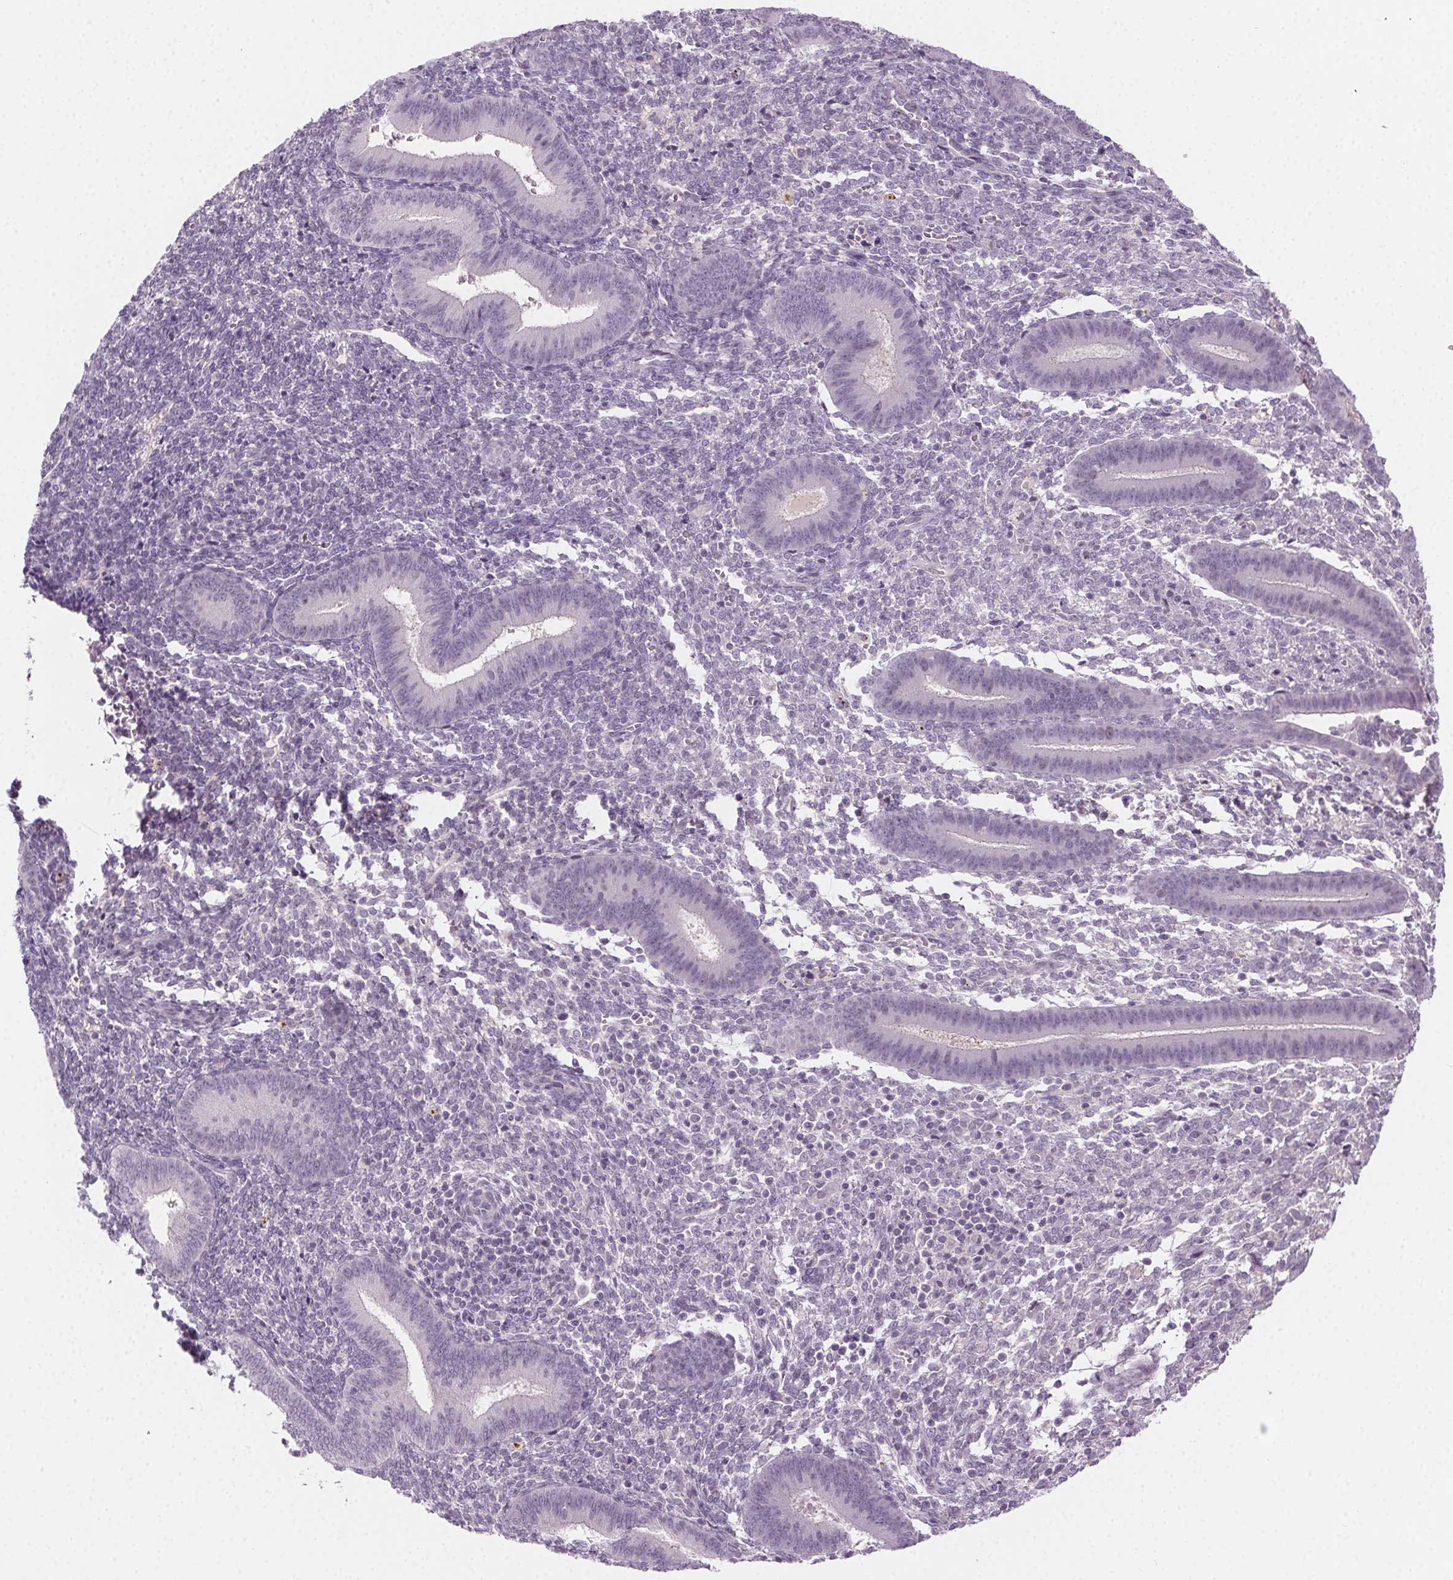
{"staining": {"intensity": "negative", "quantity": "none", "location": "none"}, "tissue": "endometrium", "cell_type": "Cells in endometrial stroma", "image_type": "normal", "snomed": [{"axis": "morphology", "description": "Normal tissue, NOS"}, {"axis": "topography", "description": "Endometrium"}], "caption": "Immunohistochemical staining of benign endometrium displays no significant positivity in cells in endometrial stroma.", "gene": "HSF5", "patient": {"sex": "female", "age": 25}}